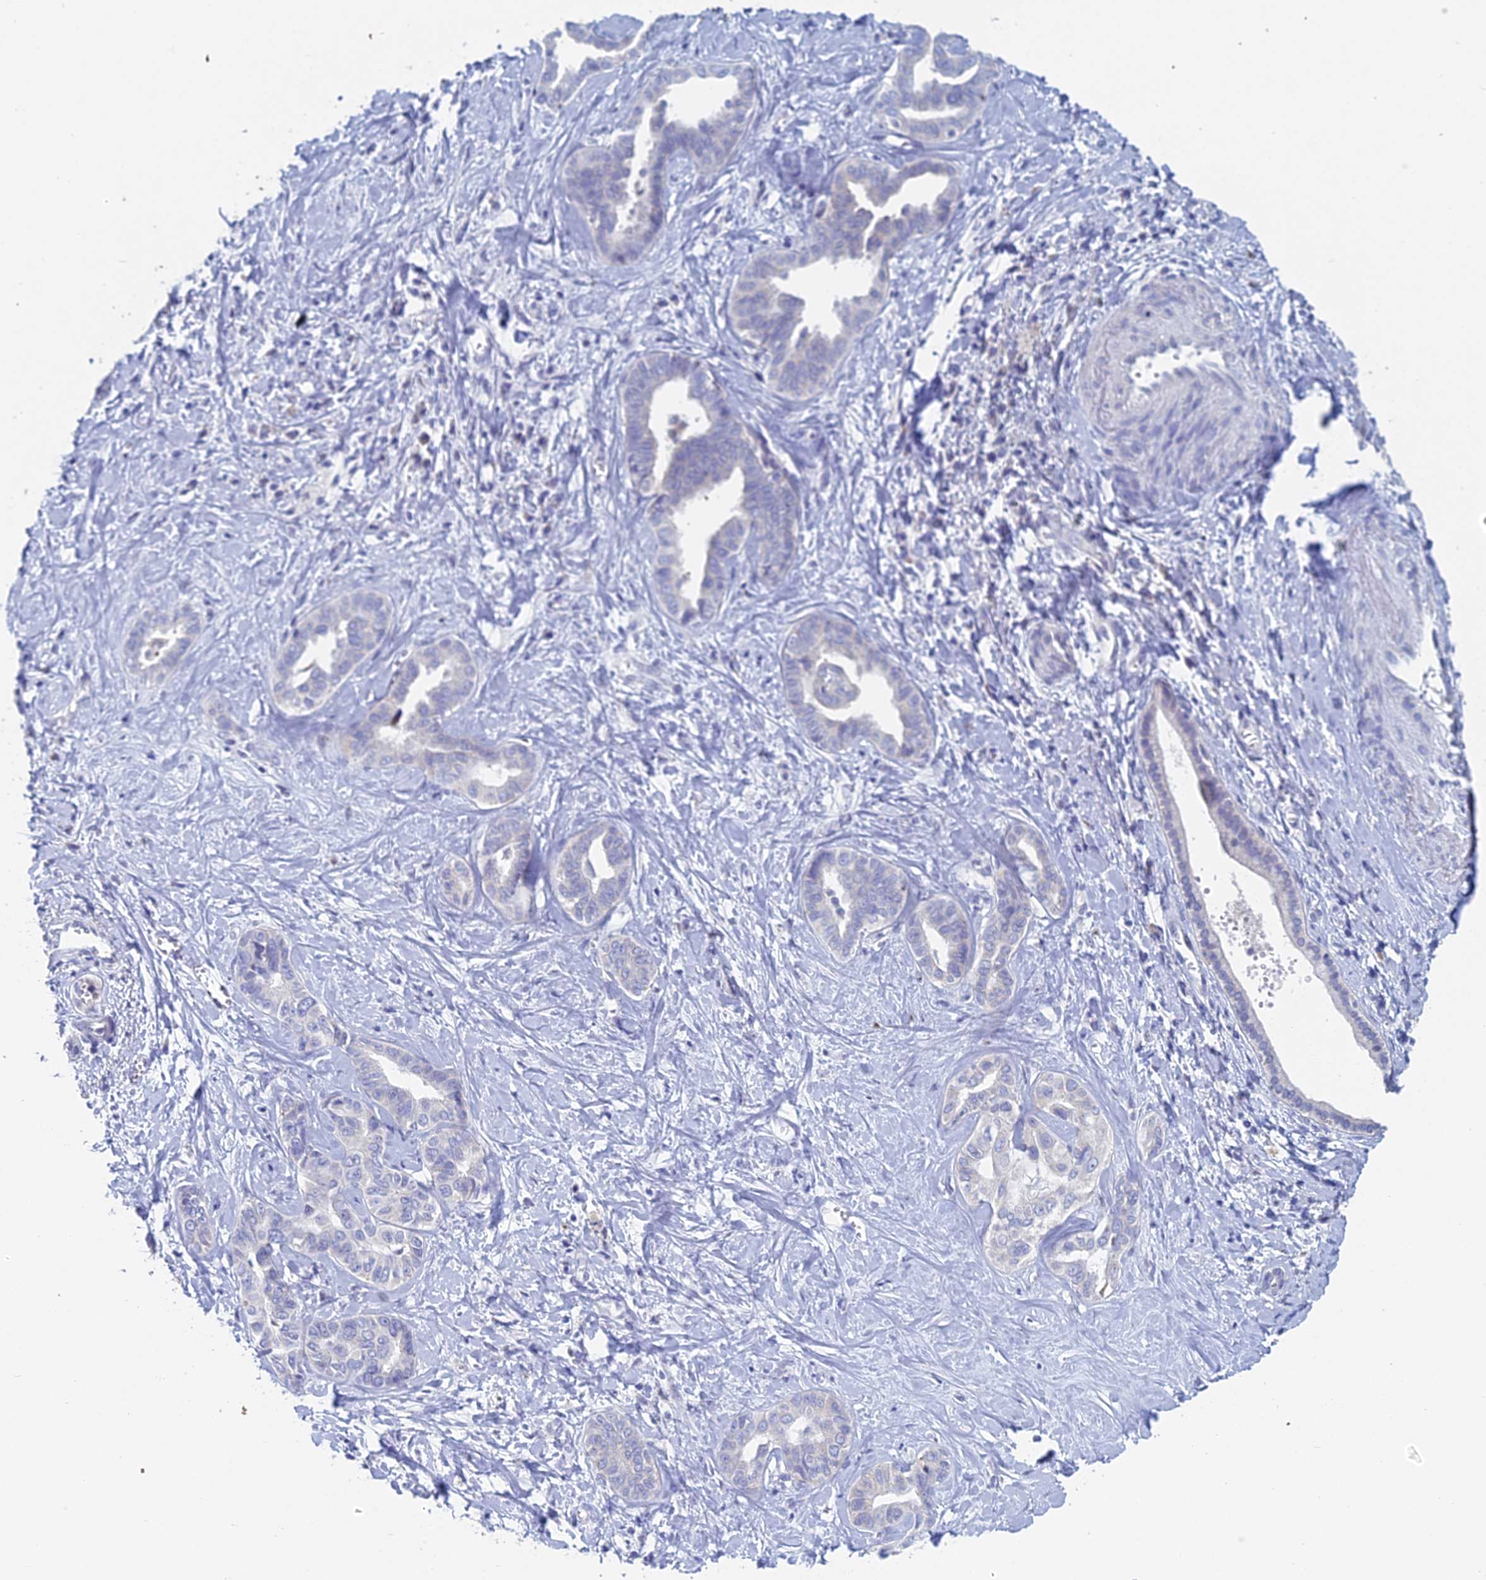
{"staining": {"intensity": "negative", "quantity": "none", "location": "none"}, "tissue": "liver cancer", "cell_type": "Tumor cells", "image_type": "cancer", "snomed": [{"axis": "morphology", "description": "Cholangiocarcinoma"}, {"axis": "topography", "description": "Liver"}], "caption": "Tumor cells are negative for protein expression in human liver cancer (cholangiocarcinoma).", "gene": "ACSM1", "patient": {"sex": "female", "age": 77}}